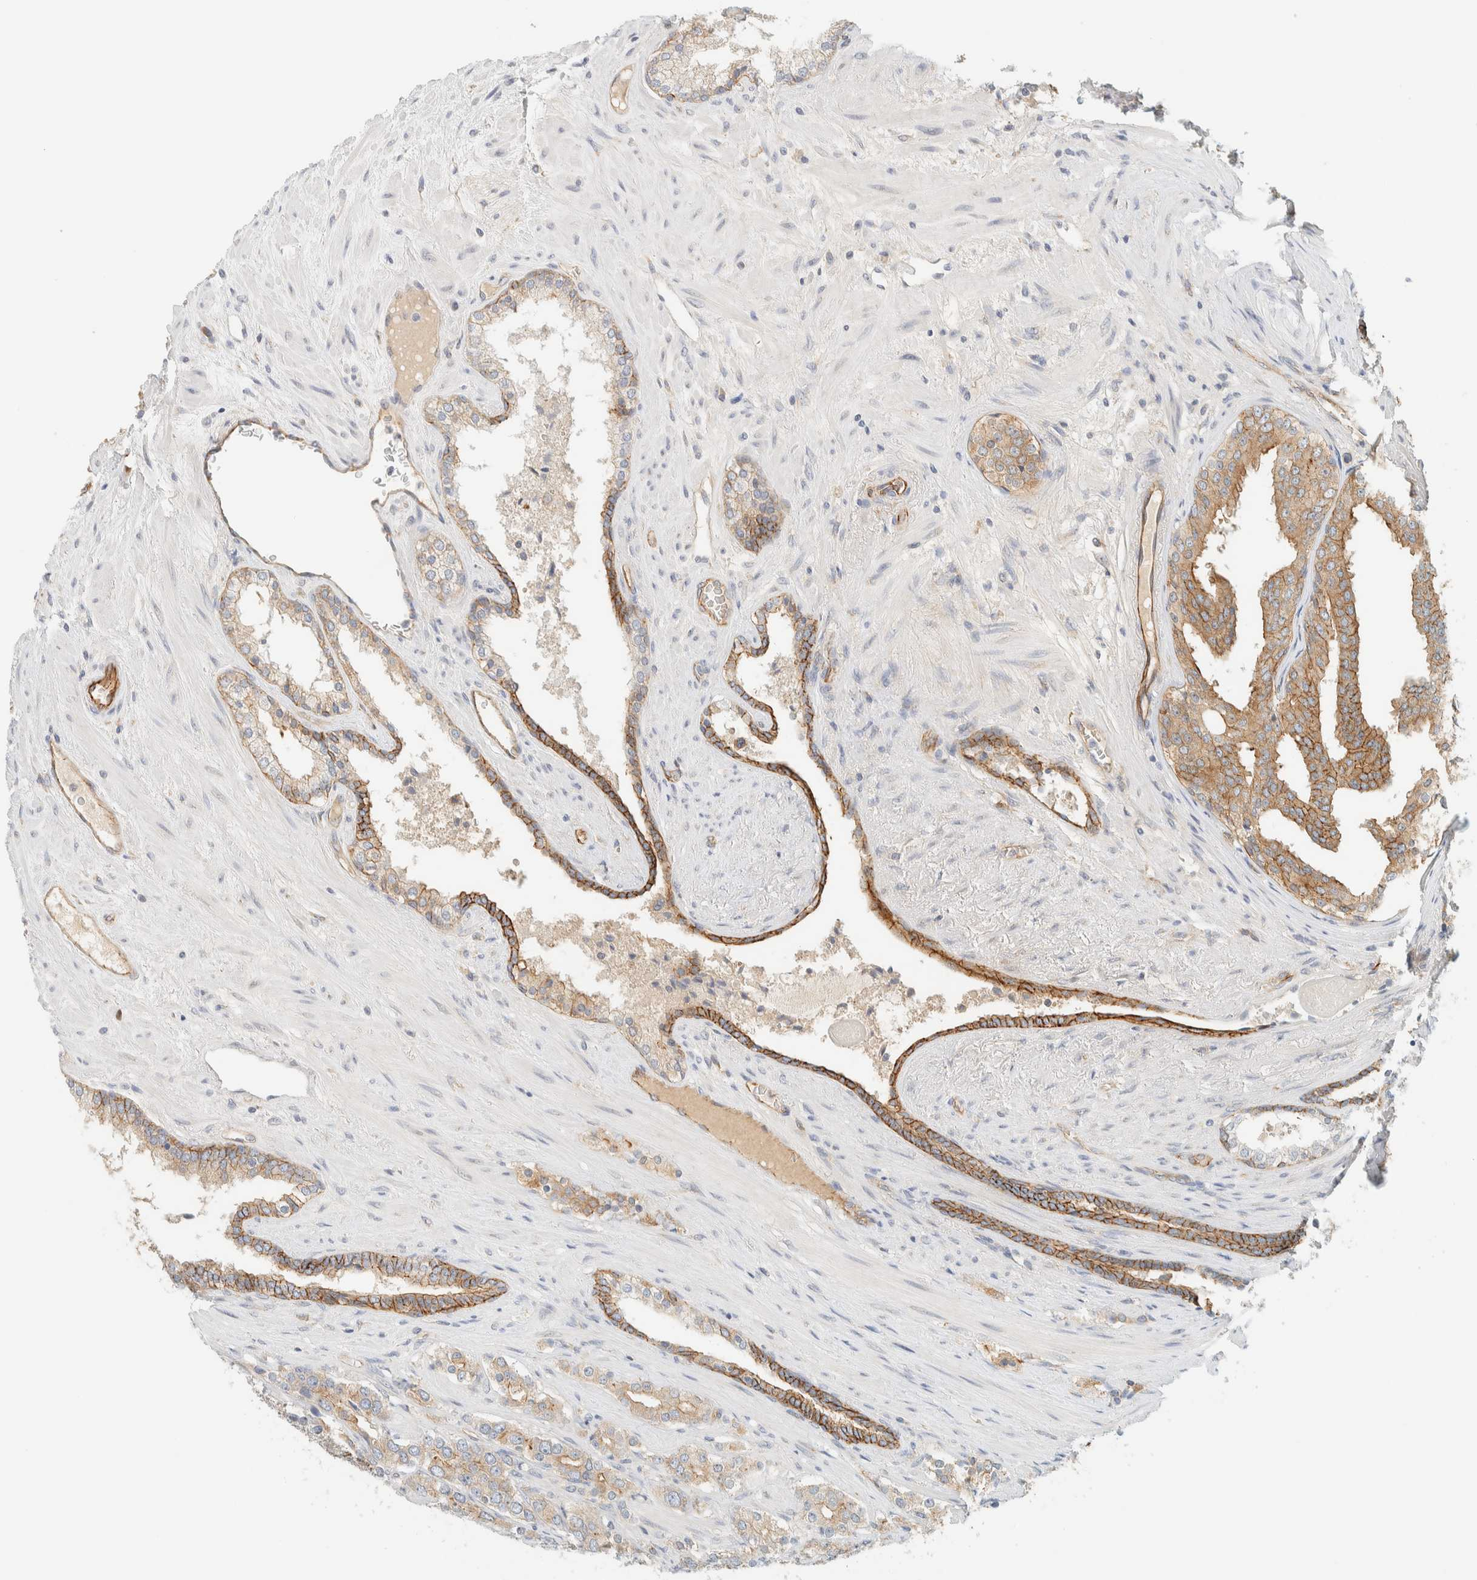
{"staining": {"intensity": "moderate", "quantity": ">75%", "location": "cytoplasmic/membranous"}, "tissue": "prostate cancer", "cell_type": "Tumor cells", "image_type": "cancer", "snomed": [{"axis": "morphology", "description": "Adenocarcinoma, High grade"}, {"axis": "topography", "description": "Prostate"}], "caption": "DAB (3,3'-diaminobenzidine) immunohistochemical staining of prostate cancer displays moderate cytoplasmic/membranous protein staining in about >75% of tumor cells. Nuclei are stained in blue.", "gene": "LIMA1", "patient": {"sex": "male", "age": 71}}